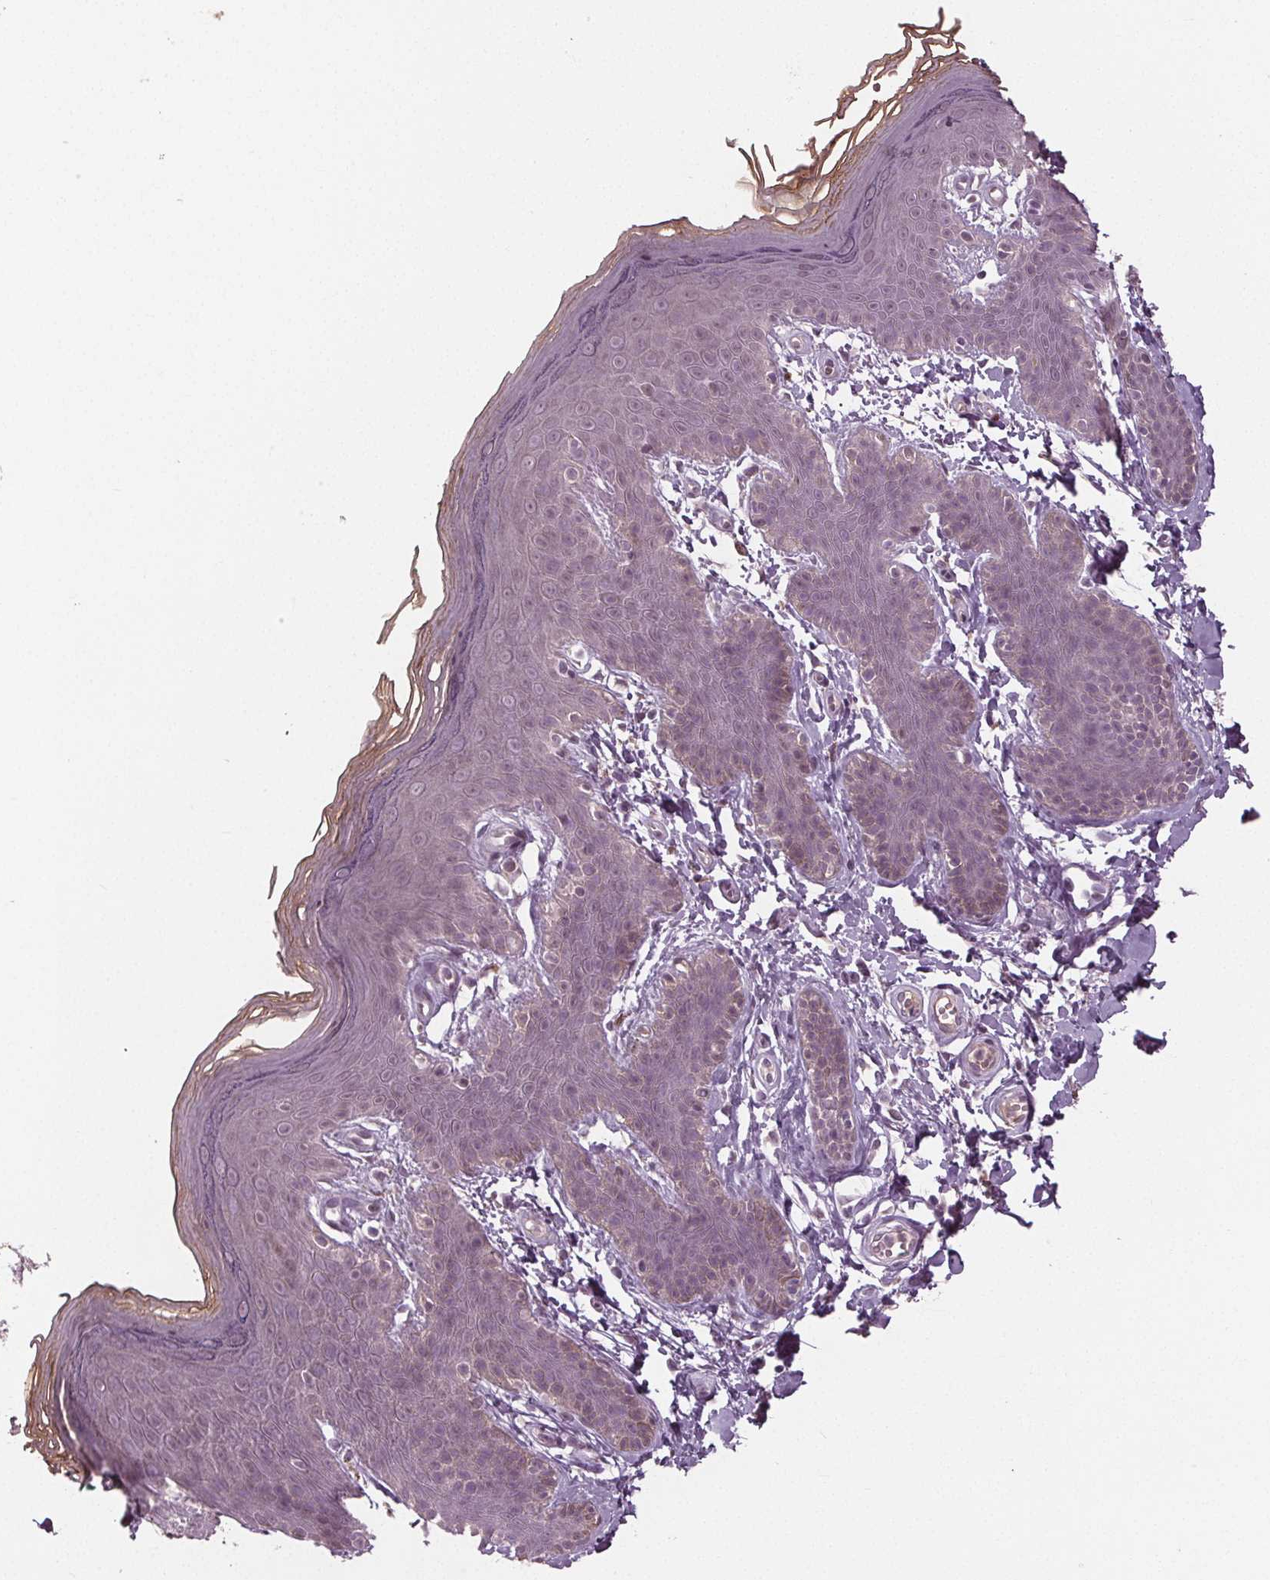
{"staining": {"intensity": "negative", "quantity": "none", "location": "none"}, "tissue": "skin", "cell_type": "Epidermal cells", "image_type": "normal", "snomed": [{"axis": "morphology", "description": "Normal tissue, NOS"}, {"axis": "topography", "description": "Anal"}], "caption": "A photomicrograph of skin stained for a protein exhibits no brown staining in epidermal cells. (Brightfield microscopy of DAB (3,3'-diaminobenzidine) immunohistochemistry at high magnification).", "gene": "CXCL16", "patient": {"sex": "male", "age": 53}}